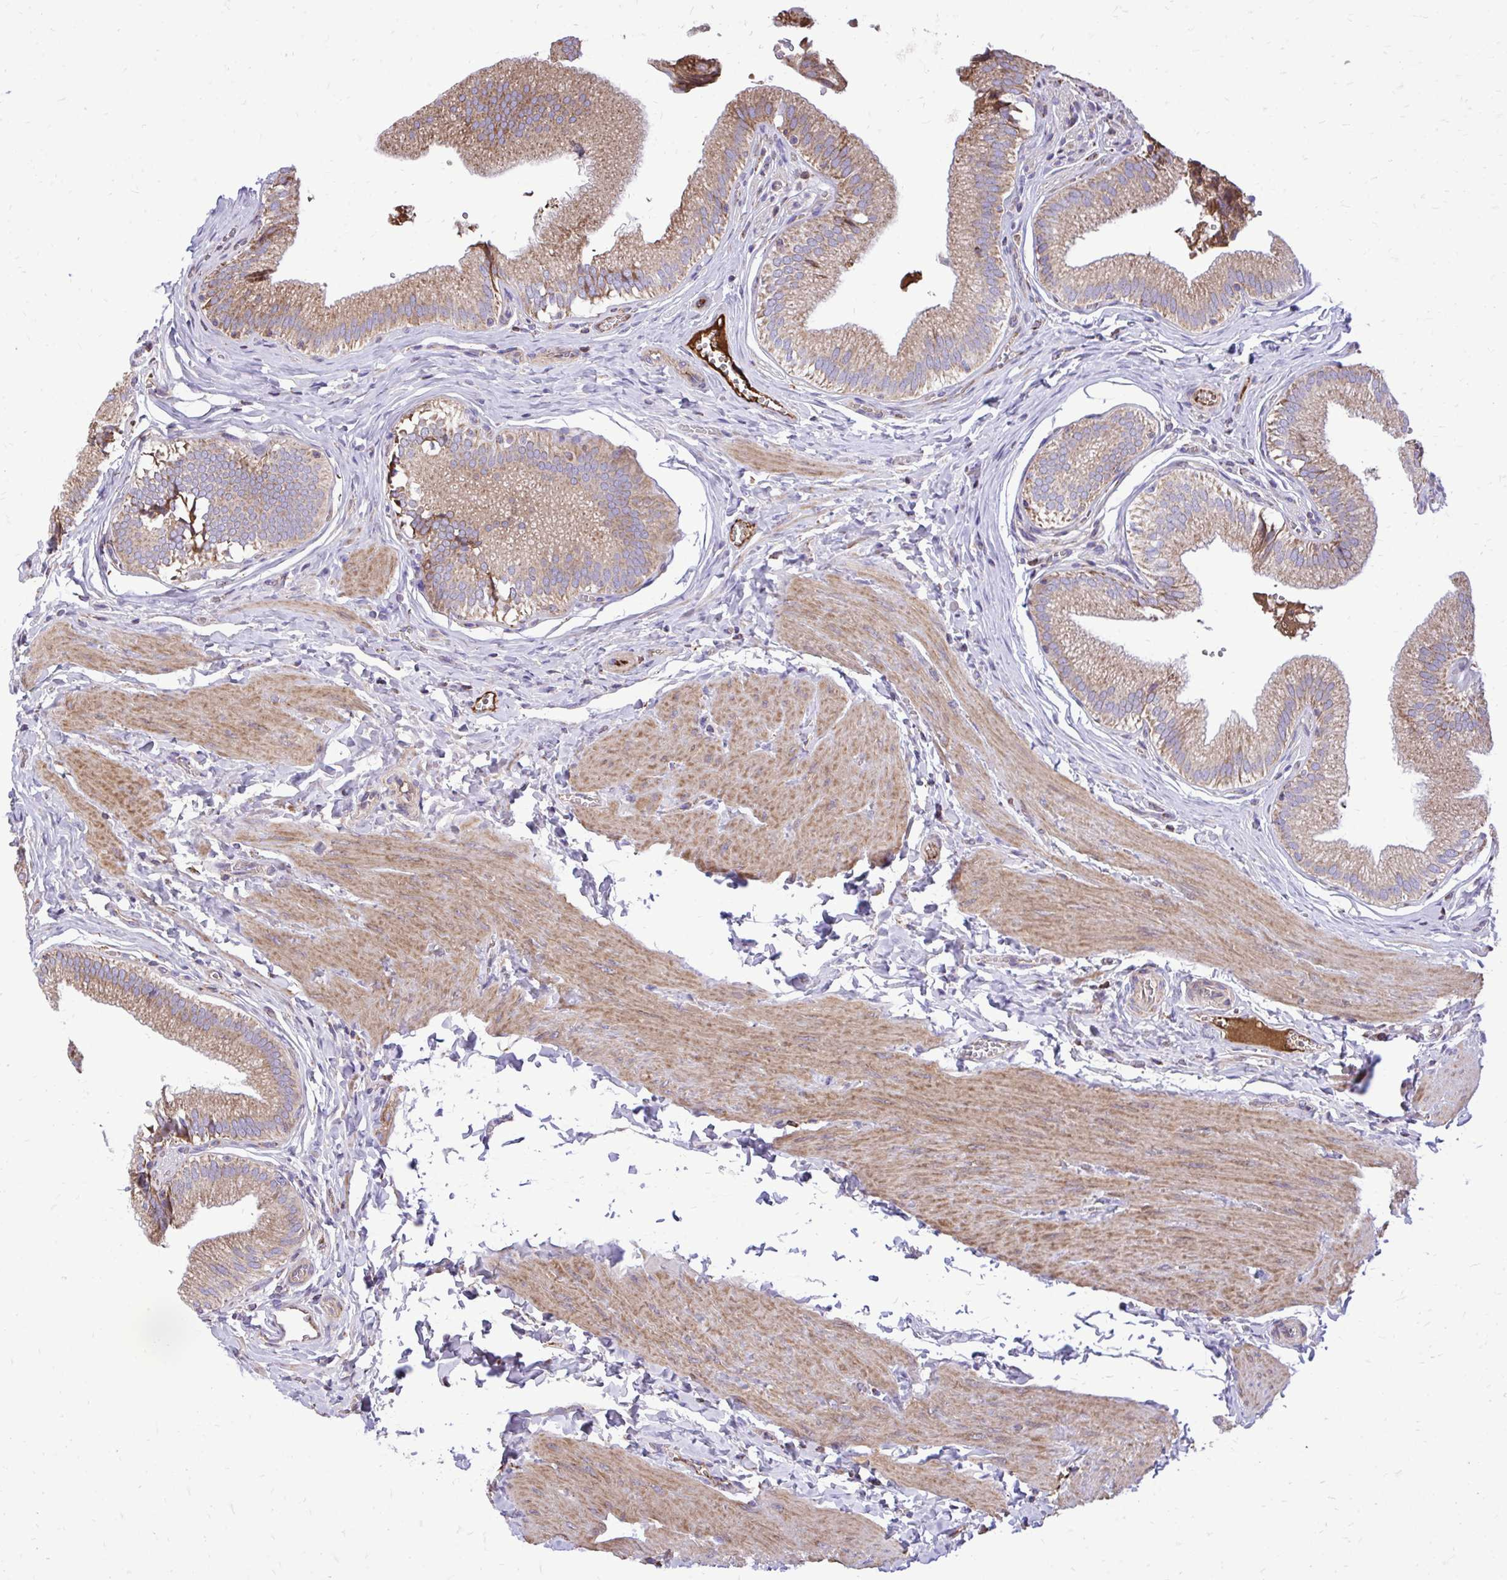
{"staining": {"intensity": "moderate", "quantity": ">75%", "location": "cytoplasmic/membranous"}, "tissue": "gallbladder", "cell_type": "Glandular cells", "image_type": "normal", "snomed": [{"axis": "morphology", "description": "Normal tissue, NOS"}, {"axis": "topography", "description": "Gallbladder"}, {"axis": "topography", "description": "Peripheral nerve tissue"}], "caption": "Glandular cells display moderate cytoplasmic/membranous staining in about >75% of cells in normal gallbladder.", "gene": "ATP13A2", "patient": {"sex": "male", "age": 17}}